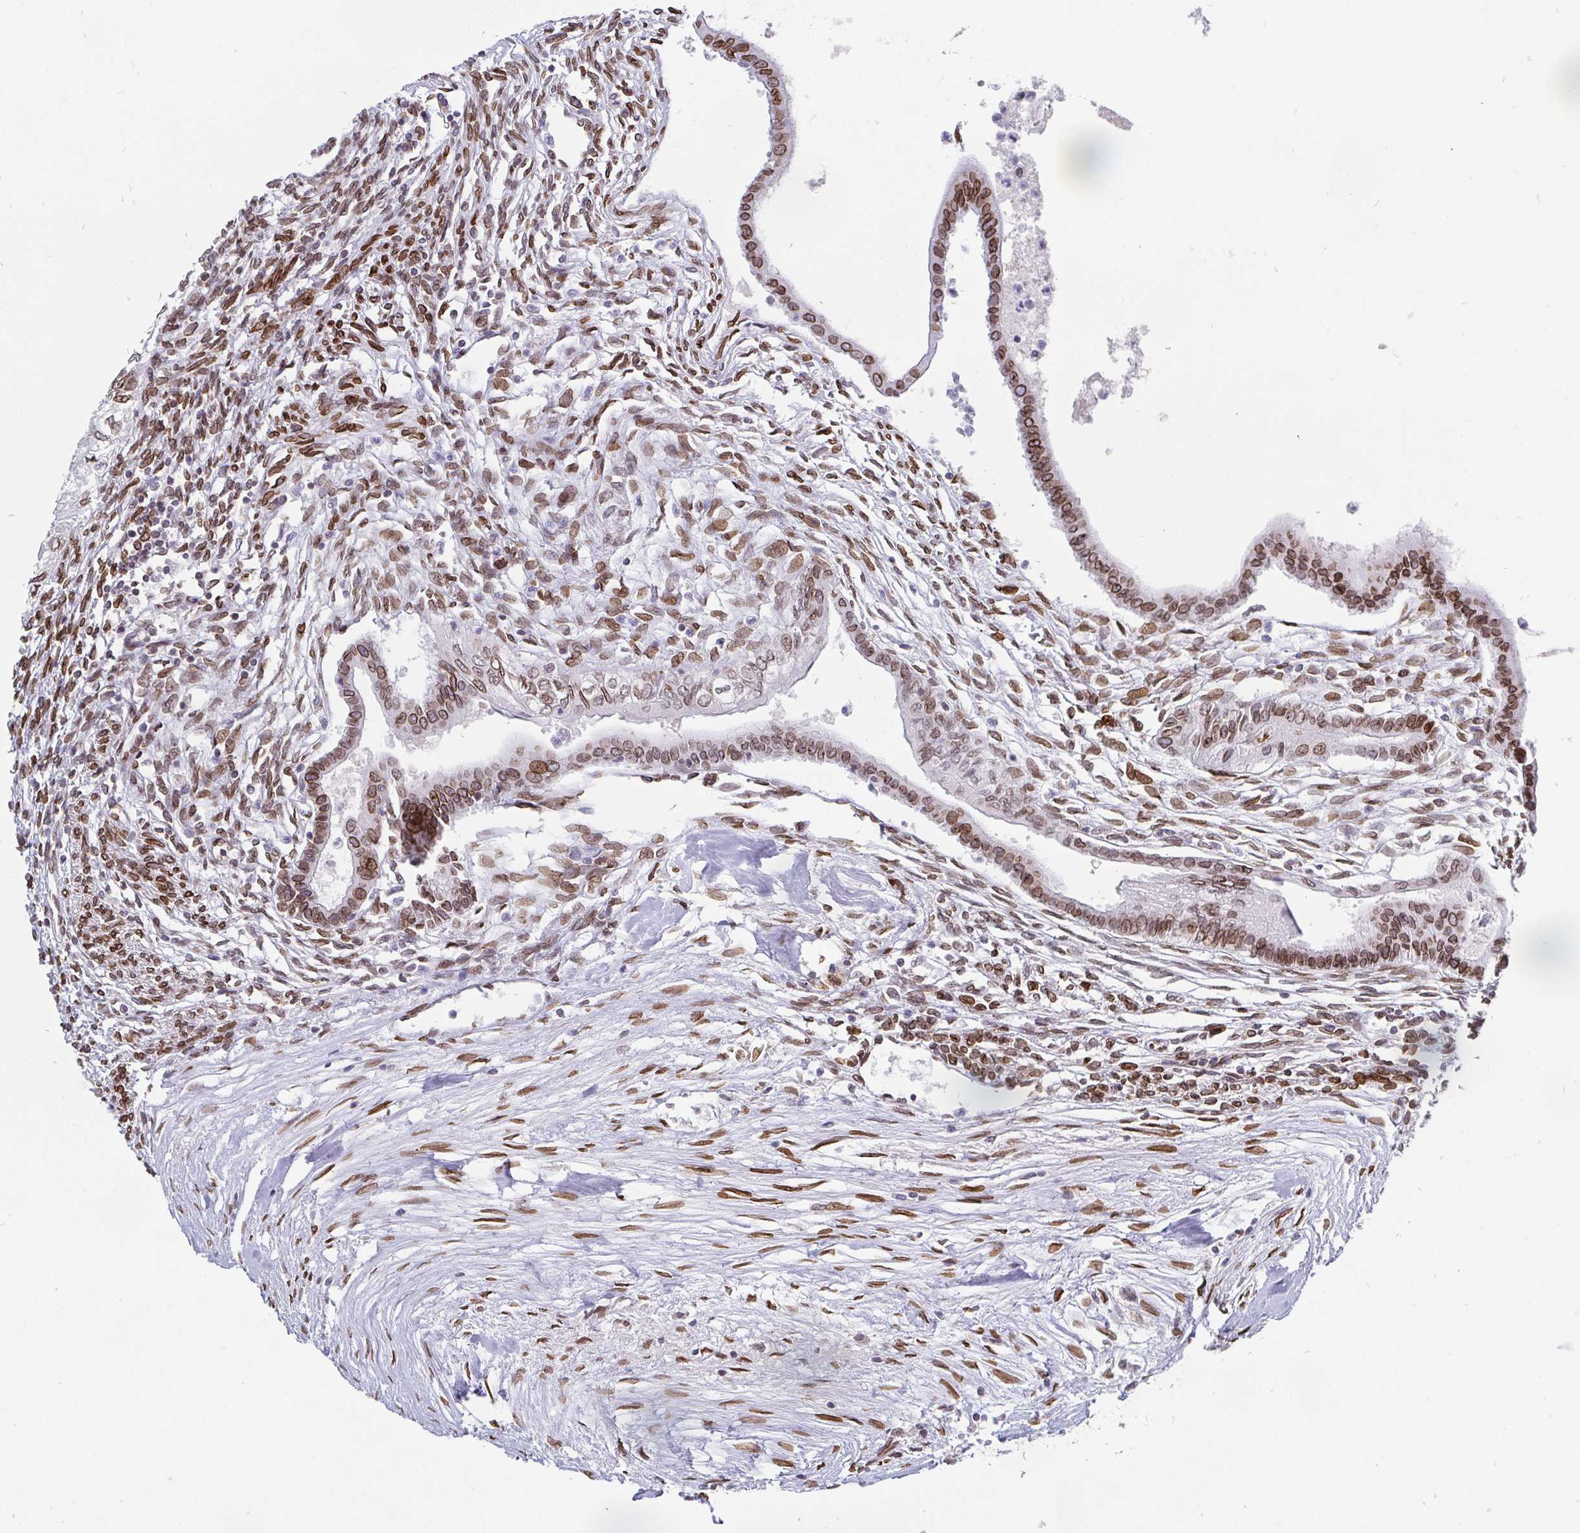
{"staining": {"intensity": "moderate", "quantity": "25%-75%", "location": "cytoplasmic/membranous,nuclear"}, "tissue": "testis cancer", "cell_type": "Tumor cells", "image_type": "cancer", "snomed": [{"axis": "morphology", "description": "Carcinoma, Embryonal, NOS"}, {"axis": "topography", "description": "Testis"}], "caption": "Immunohistochemistry (IHC) photomicrograph of neoplastic tissue: human testis cancer stained using IHC shows medium levels of moderate protein expression localized specifically in the cytoplasmic/membranous and nuclear of tumor cells, appearing as a cytoplasmic/membranous and nuclear brown color.", "gene": "EMD", "patient": {"sex": "male", "age": 37}}